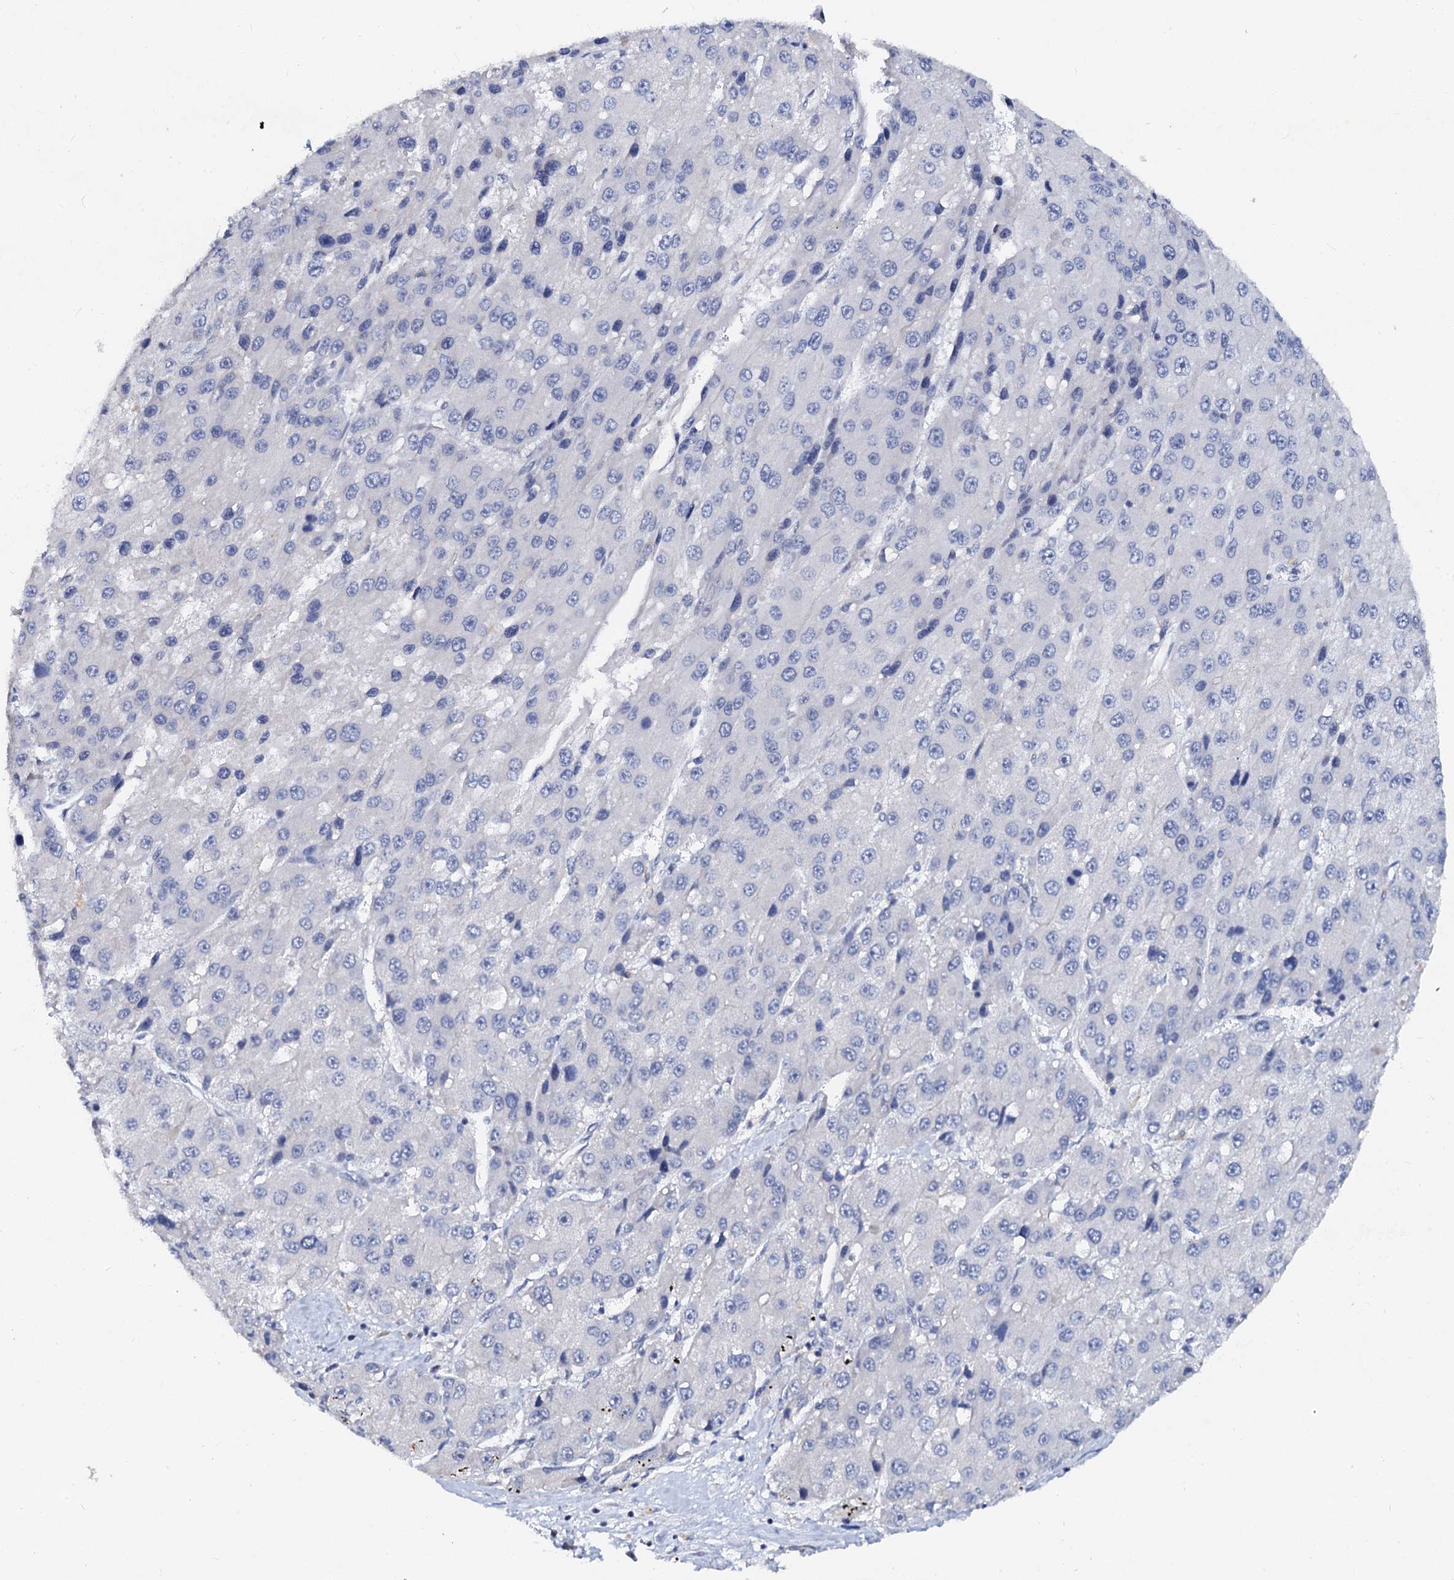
{"staining": {"intensity": "negative", "quantity": "none", "location": "none"}, "tissue": "liver cancer", "cell_type": "Tumor cells", "image_type": "cancer", "snomed": [{"axis": "morphology", "description": "Carcinoma, Hepatocellular, NOS"}, {"axis": "topography", "description": "Liver"}], "caption": "The image demonstrates no significant staining in tumor cells of liver hepatocellular carcinoma. The staining was performed using DAB to visualize the protein expression in brown, while the nuclei were stained in blue with hematoxylin (Magnification: 20x).", "gene": "NALF1", "patient": {"sex": "female", "age": 73}}